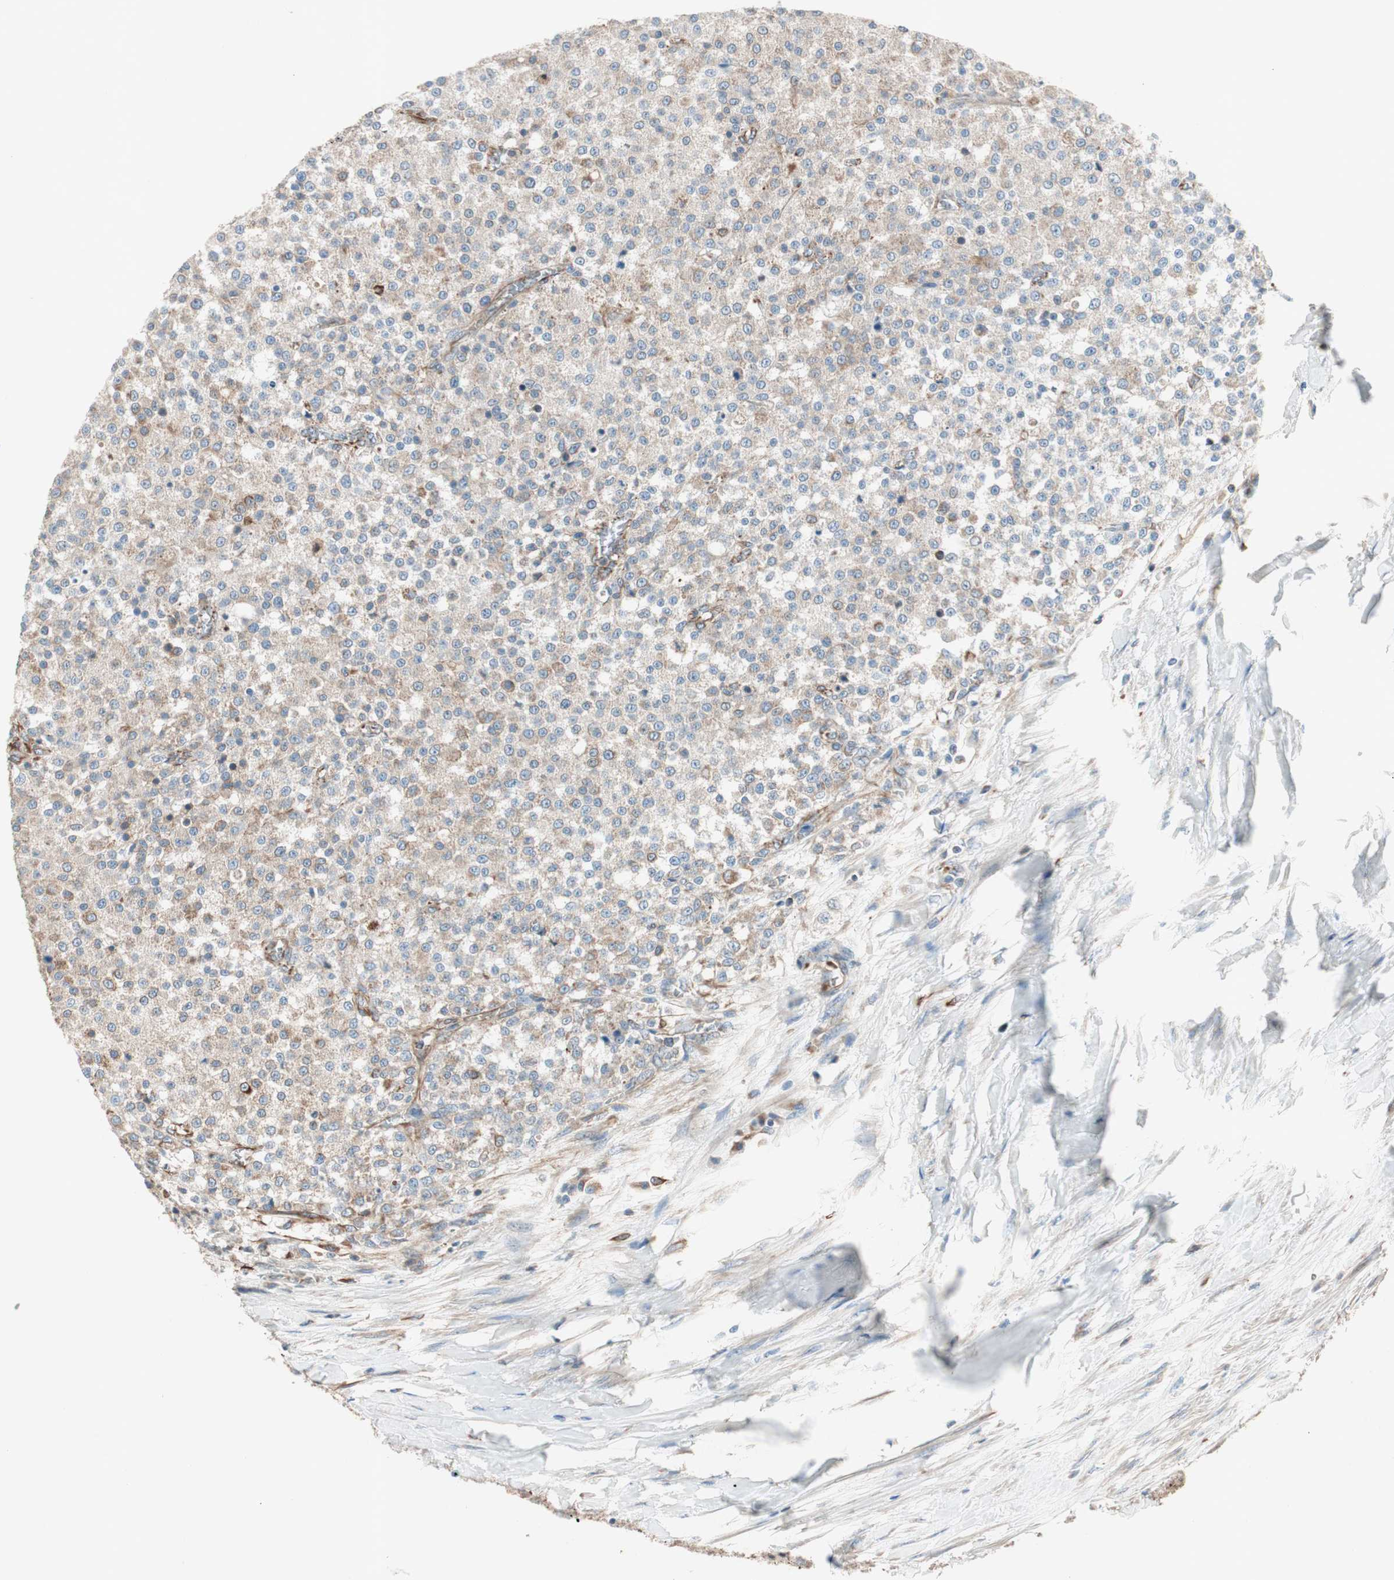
{"staining": {"intensity": "weak", "quantity": ">75%", "location": "cytoplasmic/membranous"}, "tissue": "testis cancer", "cell_type": "Tumor cells", "image_type": "cancer", "snomed": [{"axis": "morphology", "description": "Seminoma, NOS"}, {"axis": "topography", "description": "Testis"}], "caption": "About >75% of tumor cells in seminoma (testis) show weak cytoplasmic/membranous protein staining as visualized by brown immunohistochemical staining.", "gene": "SRCIN1", "patient": {"sex": "male", "age": 59}}